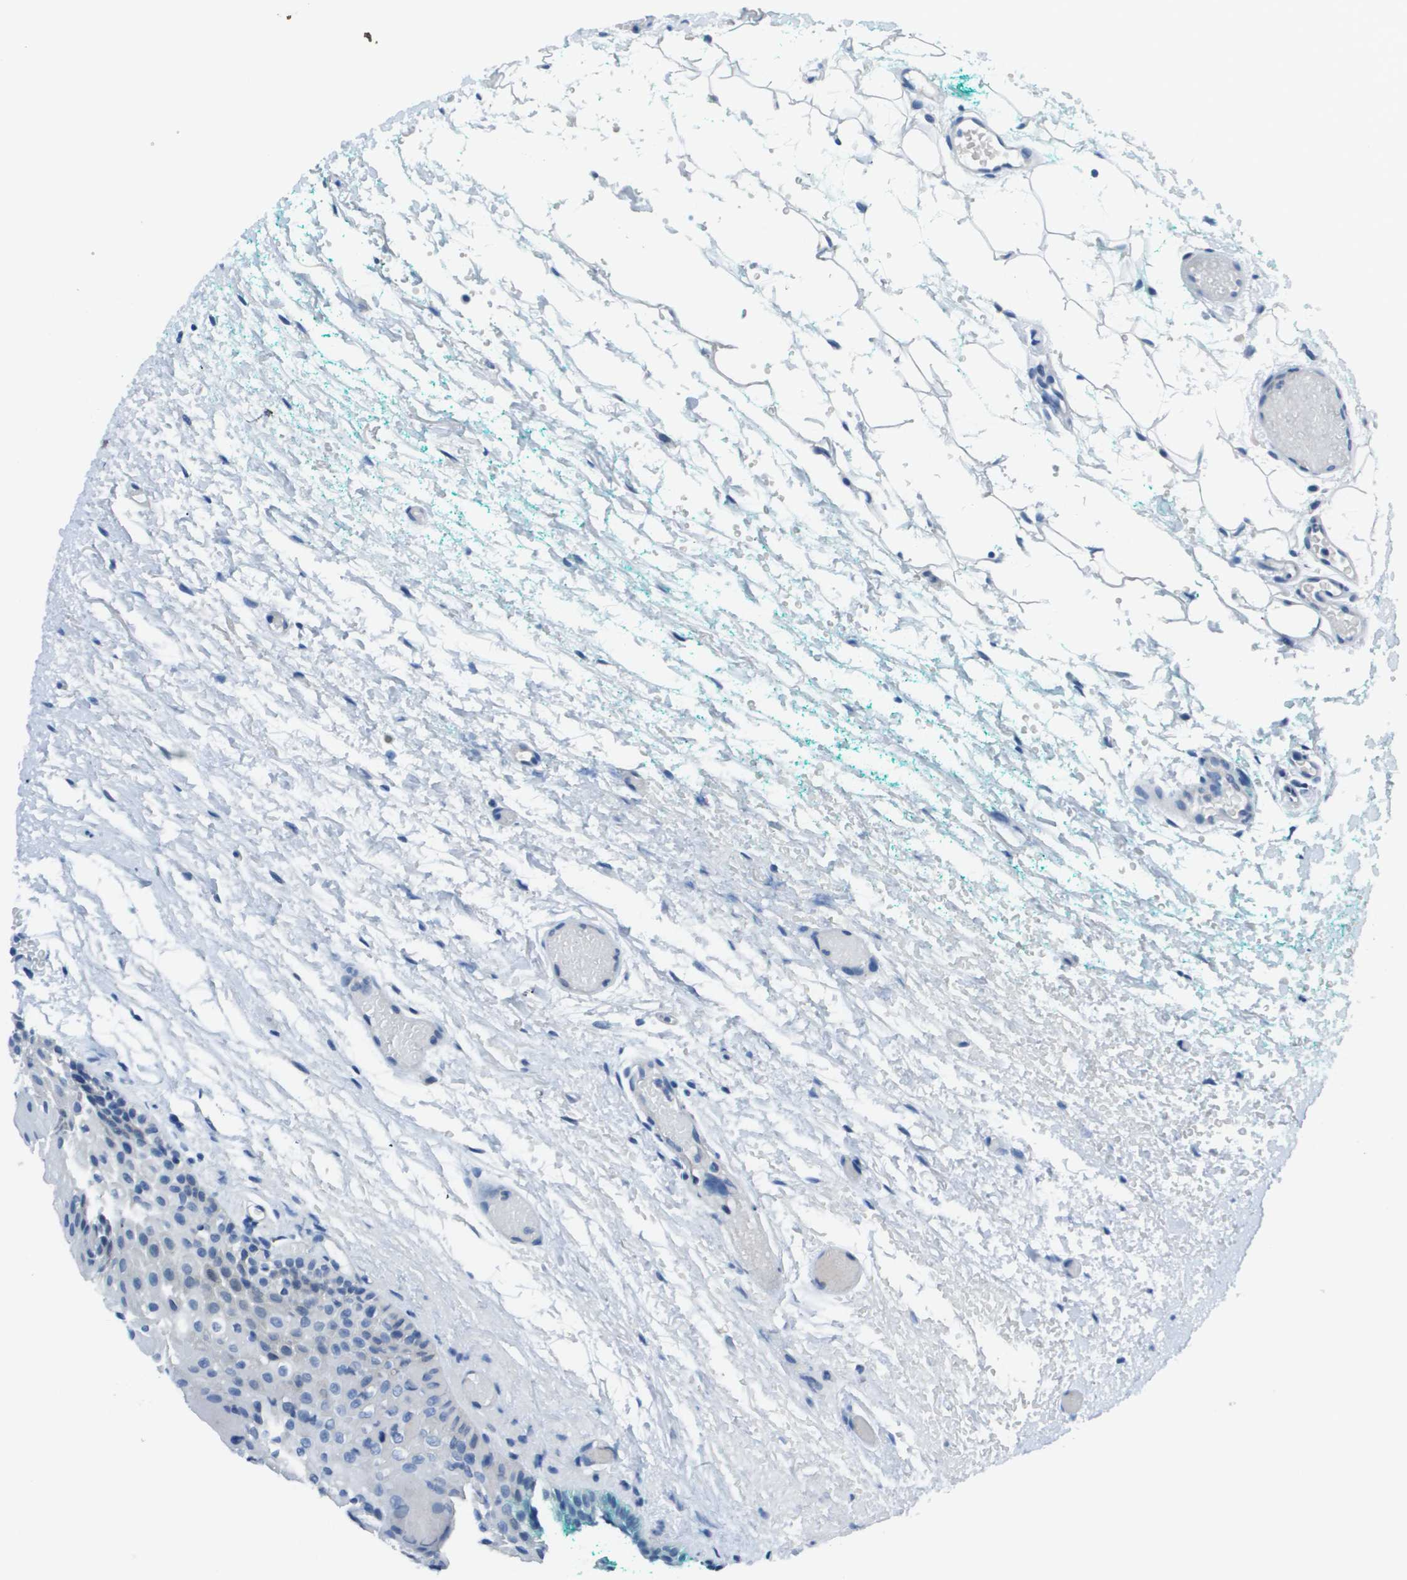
{"staining": {"intensity": "weak", "quantity": "<25%", "location": "cytoplasmic/membranous"}, "tissue": "oral mucosa", "cell_type": "Squamous epithelial cells", "image_type": "normal", "snomed": [{"axis": "morphology", "description": "Normal tissue, NOS"}, {"axis": "morphology", "description": "Squamous cell carcinoma, NOS"}, {"axis": "topography", "description": "Oral tissue"}, {"axis": "topography", "description": "Salivary gland"}, {"axis": "topography", "description": "Head-Neck"}], "caption": "Protein analysis of unremarkable oral mucosa exhibits no significant positivity in squamous epithelial cells. (DAB (3,3'-diaminobenzidine) IHC, high magnification).", "gene": "STIP1", "patient": {"sex": "female", "age": 62}}